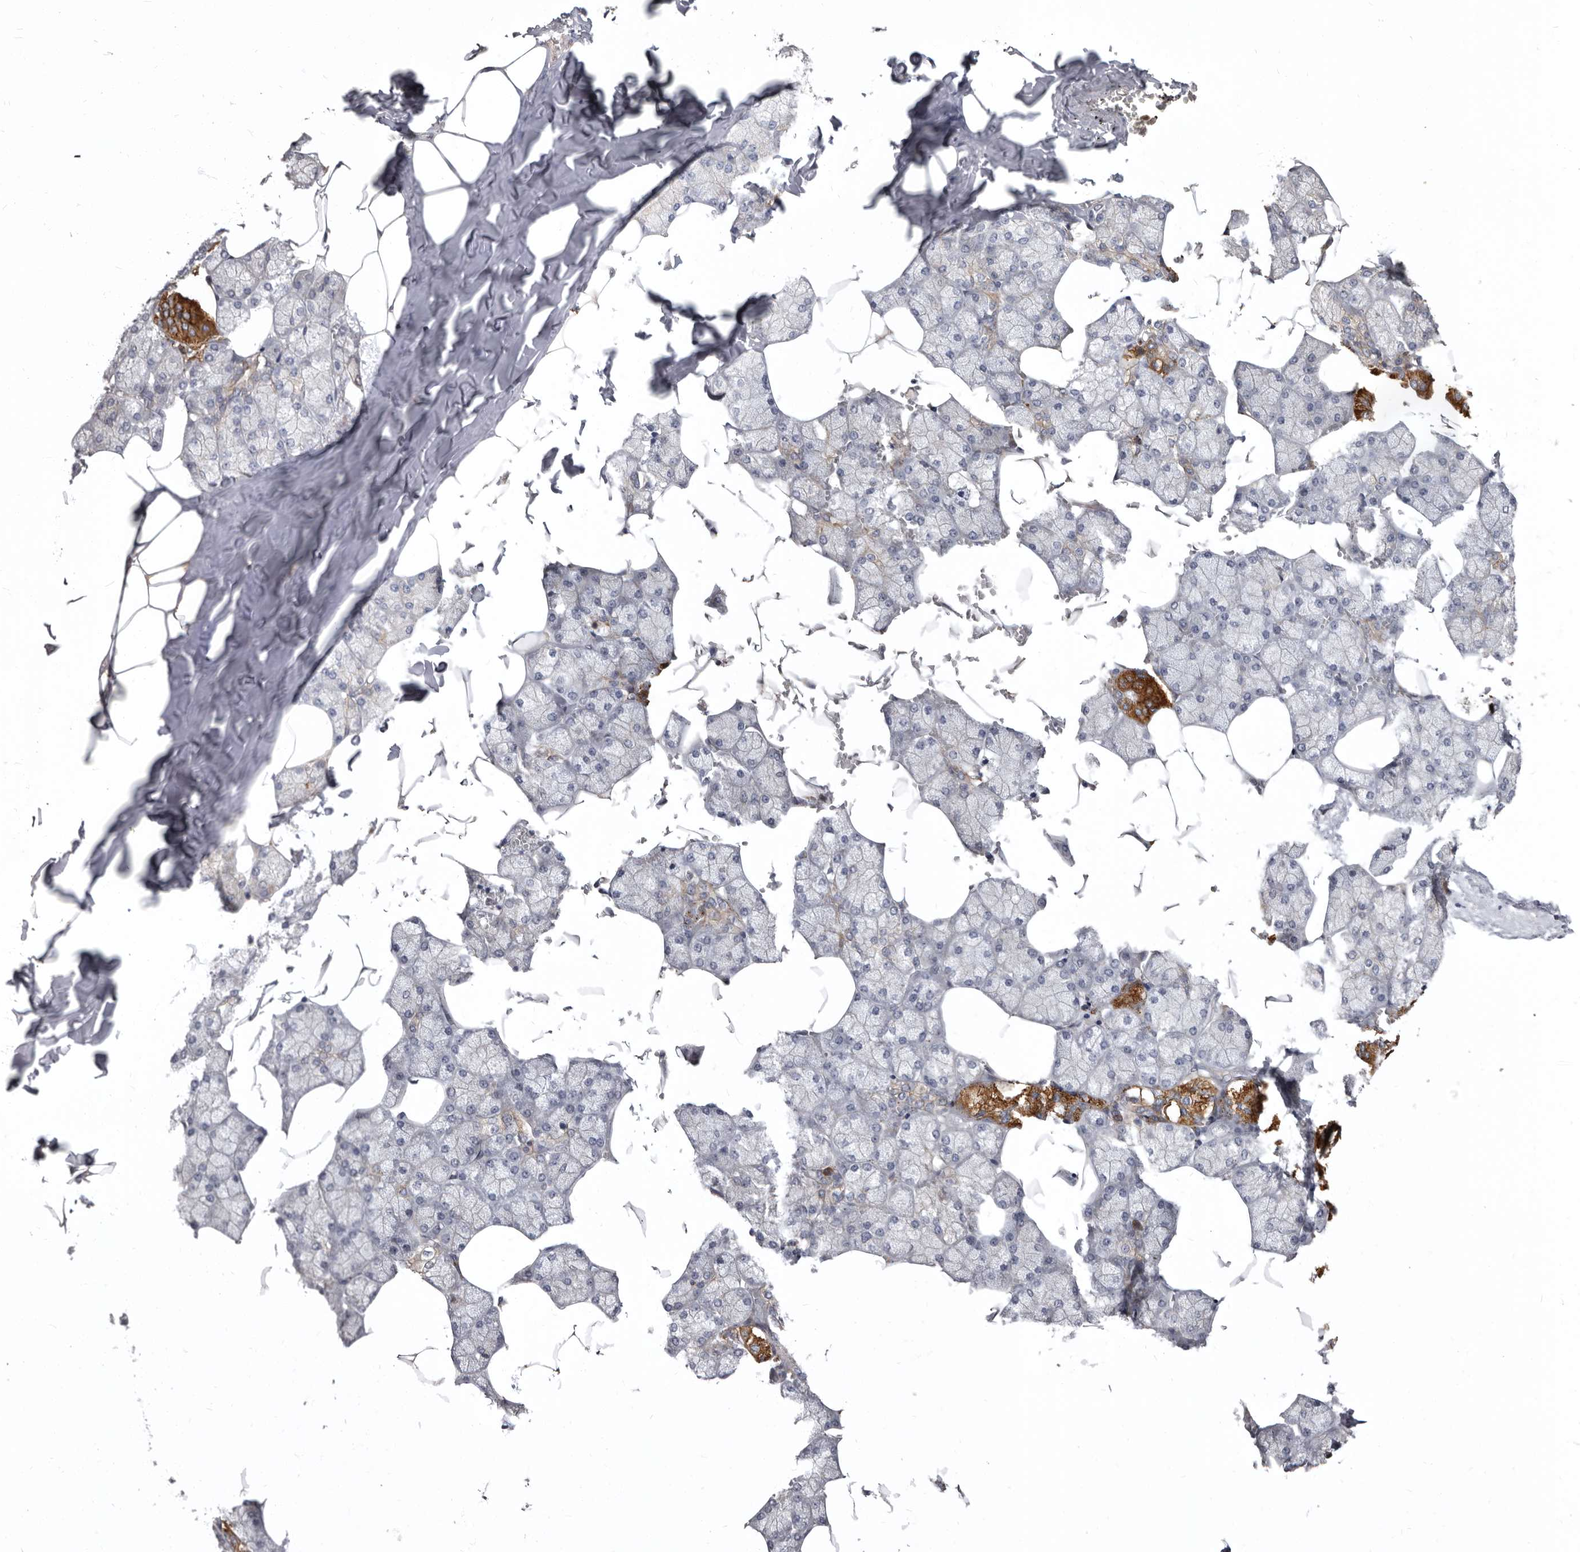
{"staining": {"intensity": "strong", "quantity": "<25%", "location": "cytoplasmic/membranous"}, "tissue": "salivary gland", "cell_type": "Glandular cells", "image_type": "normal", "snomed": [{"axis": "morphology", "description": "Normal tissue, NOS"}, {"axis": "topography", "description": "Salivary gland"}], "caption": "A micrograph of human salivary gland stained for a protein reveals strong cytoplasmic/membranous brown staining in glandular cells. (Brightfield microscopy of DAB IHC at high magnification).", "gene": "SMC4", "patient": {"sex": "male", "age": 62}}